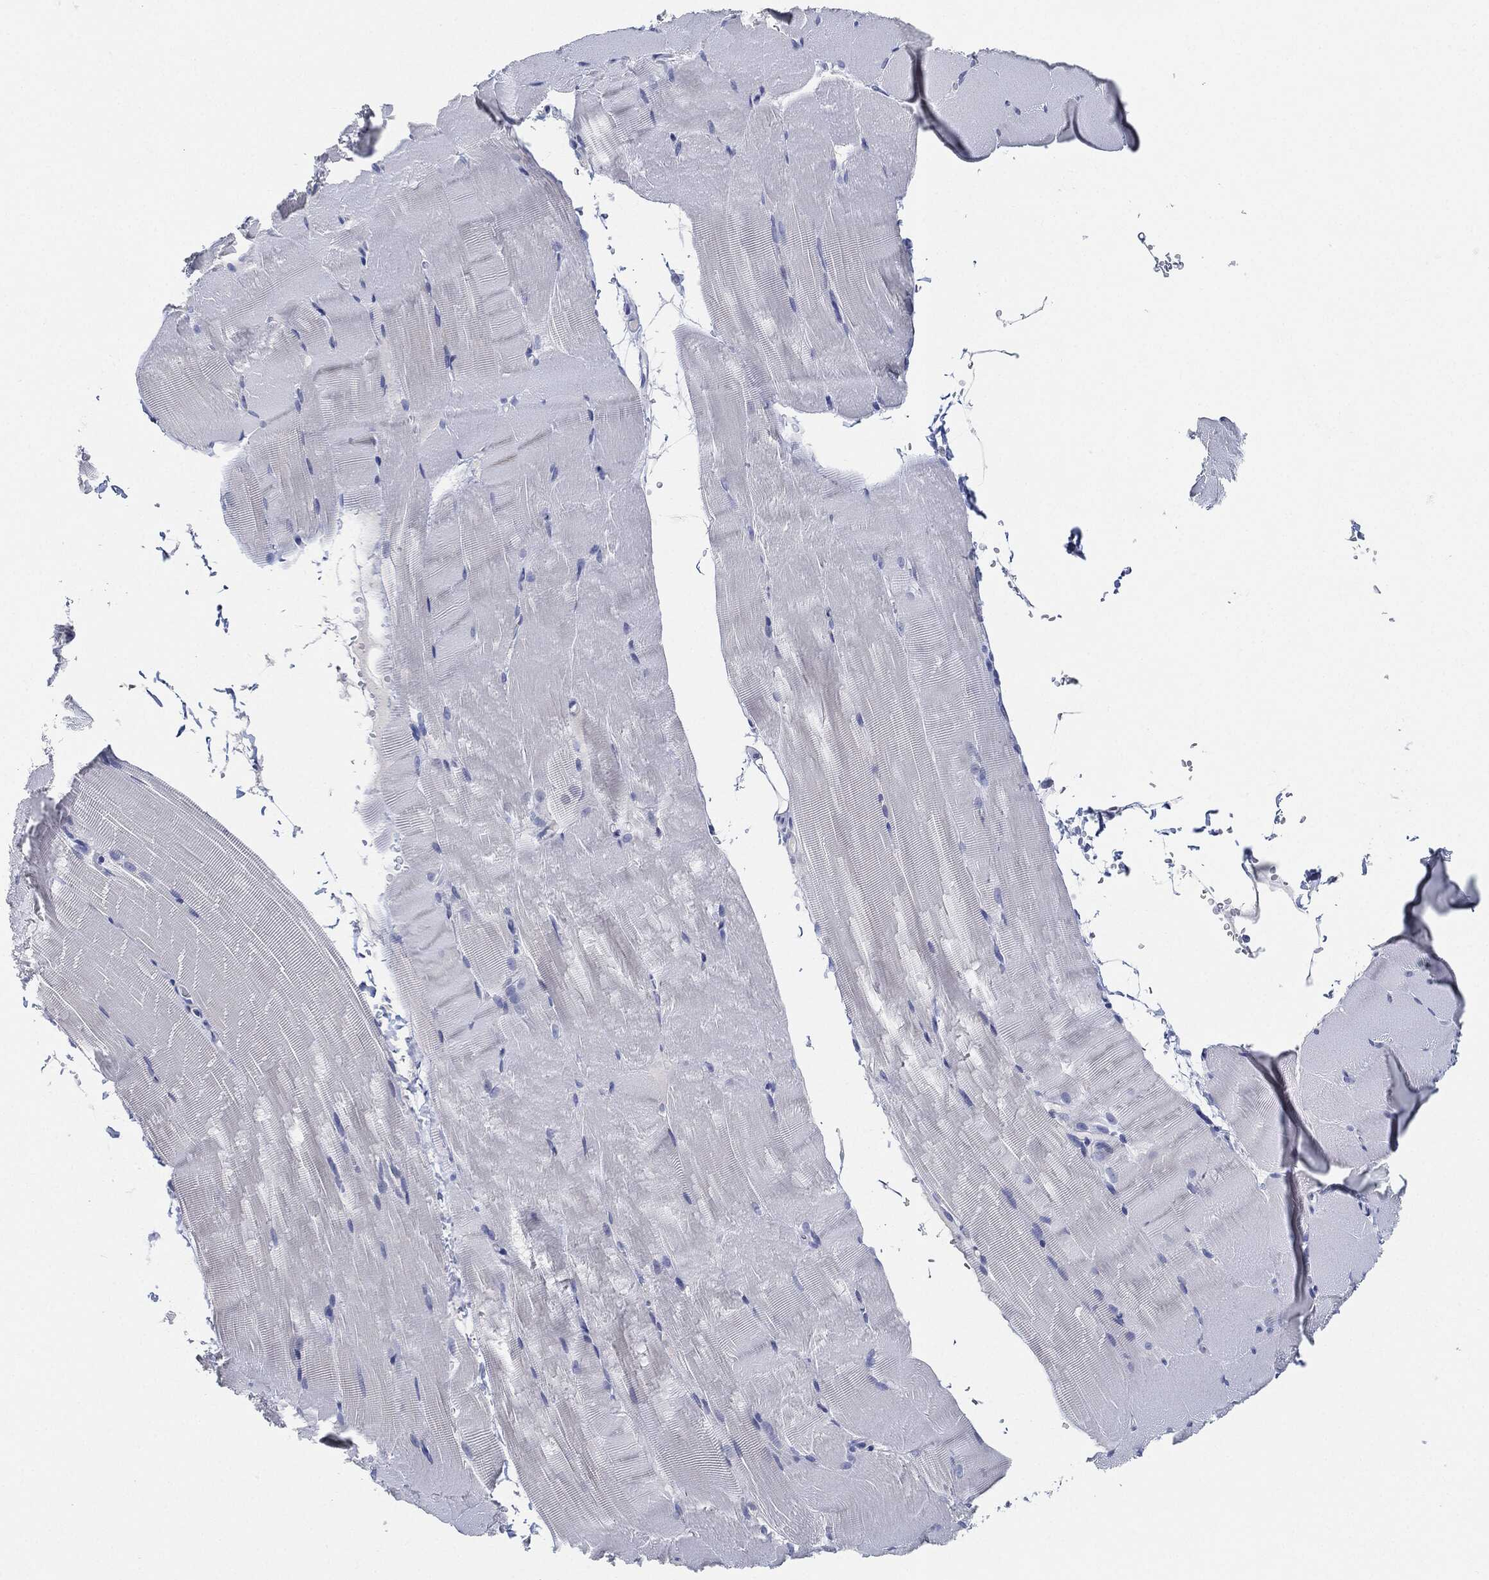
{"staining": {"intensity": "negative", "quantity": "none", "location": "none"}, "tissue": "skeletal muscle", "cell_type": "Myocytes", "image_type": "normal", "snomed": [{"axis": "morphology", "description": "Normal tissue, NOS"}, {"axis": "topography", "description": "Skeletal muscle"}], "caption": "Benign skeletal muscle was stained to show a protein in brown. There is no significant staining in myocytes. The staining was performed using DAB to visualize the protein expression in brown, while the nuclei were stained in blue with hematoxylin (Magnification: 20x).", "gene": "AFP", "patient": {"sex": "female", "age": 37}}